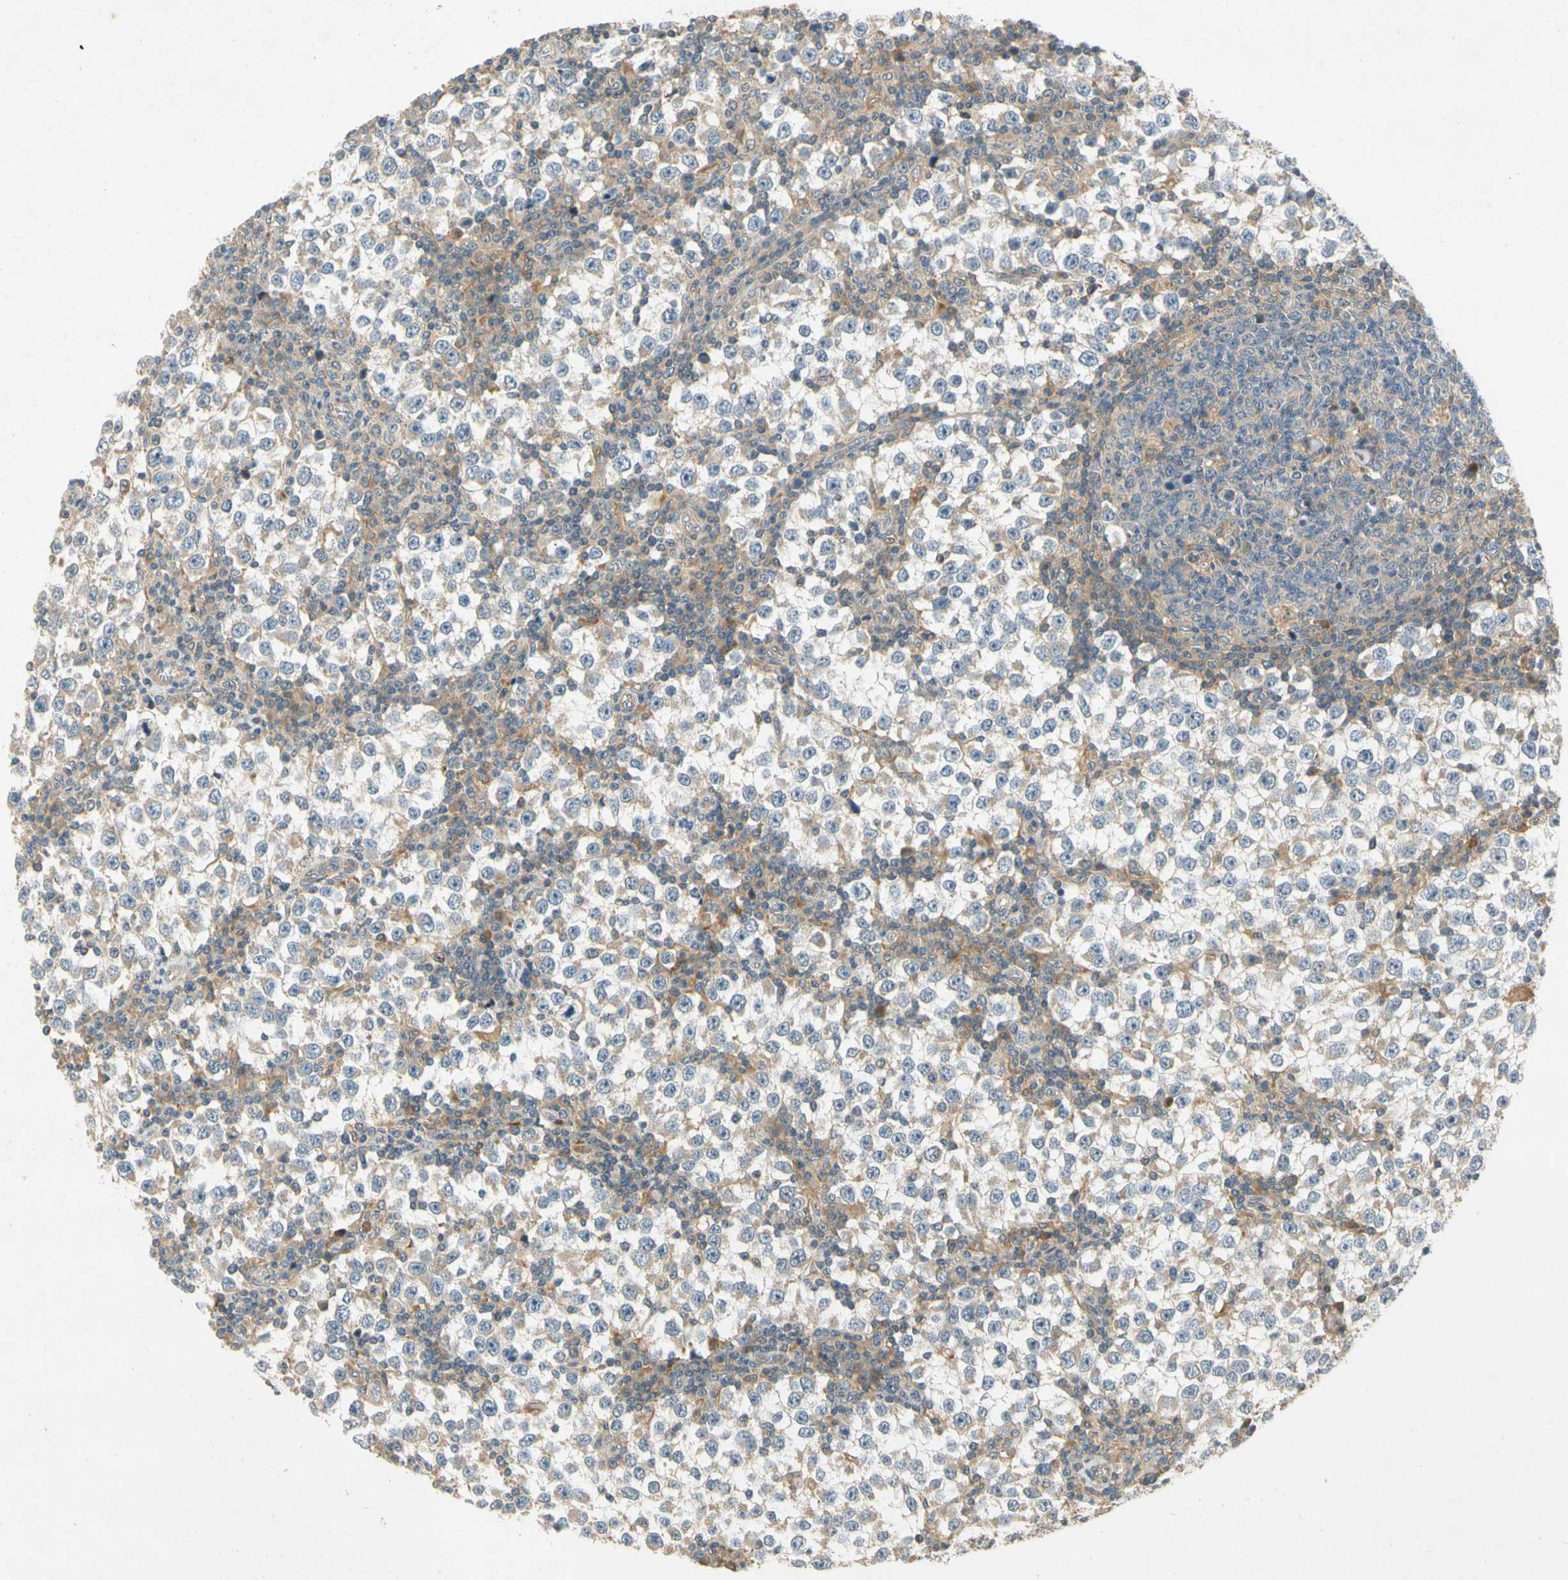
{"staining": {"intensity": "negative", "quantity": "none", "location": "none"}, "tissue": "testis cancer", "cell_type": "Tumor cells", "image_type": "cancer", "snomed": [{"axis": "morphology", "description": "Seminoma, NOS"}, {"axis": "topography", "description": "Testis"}], "caption": "Immunohistochemical staining of testis cancer displays no significant positivity in tumor cells.", "gene": "GATD1", "patient": {"sex": "male", "age": 65}}